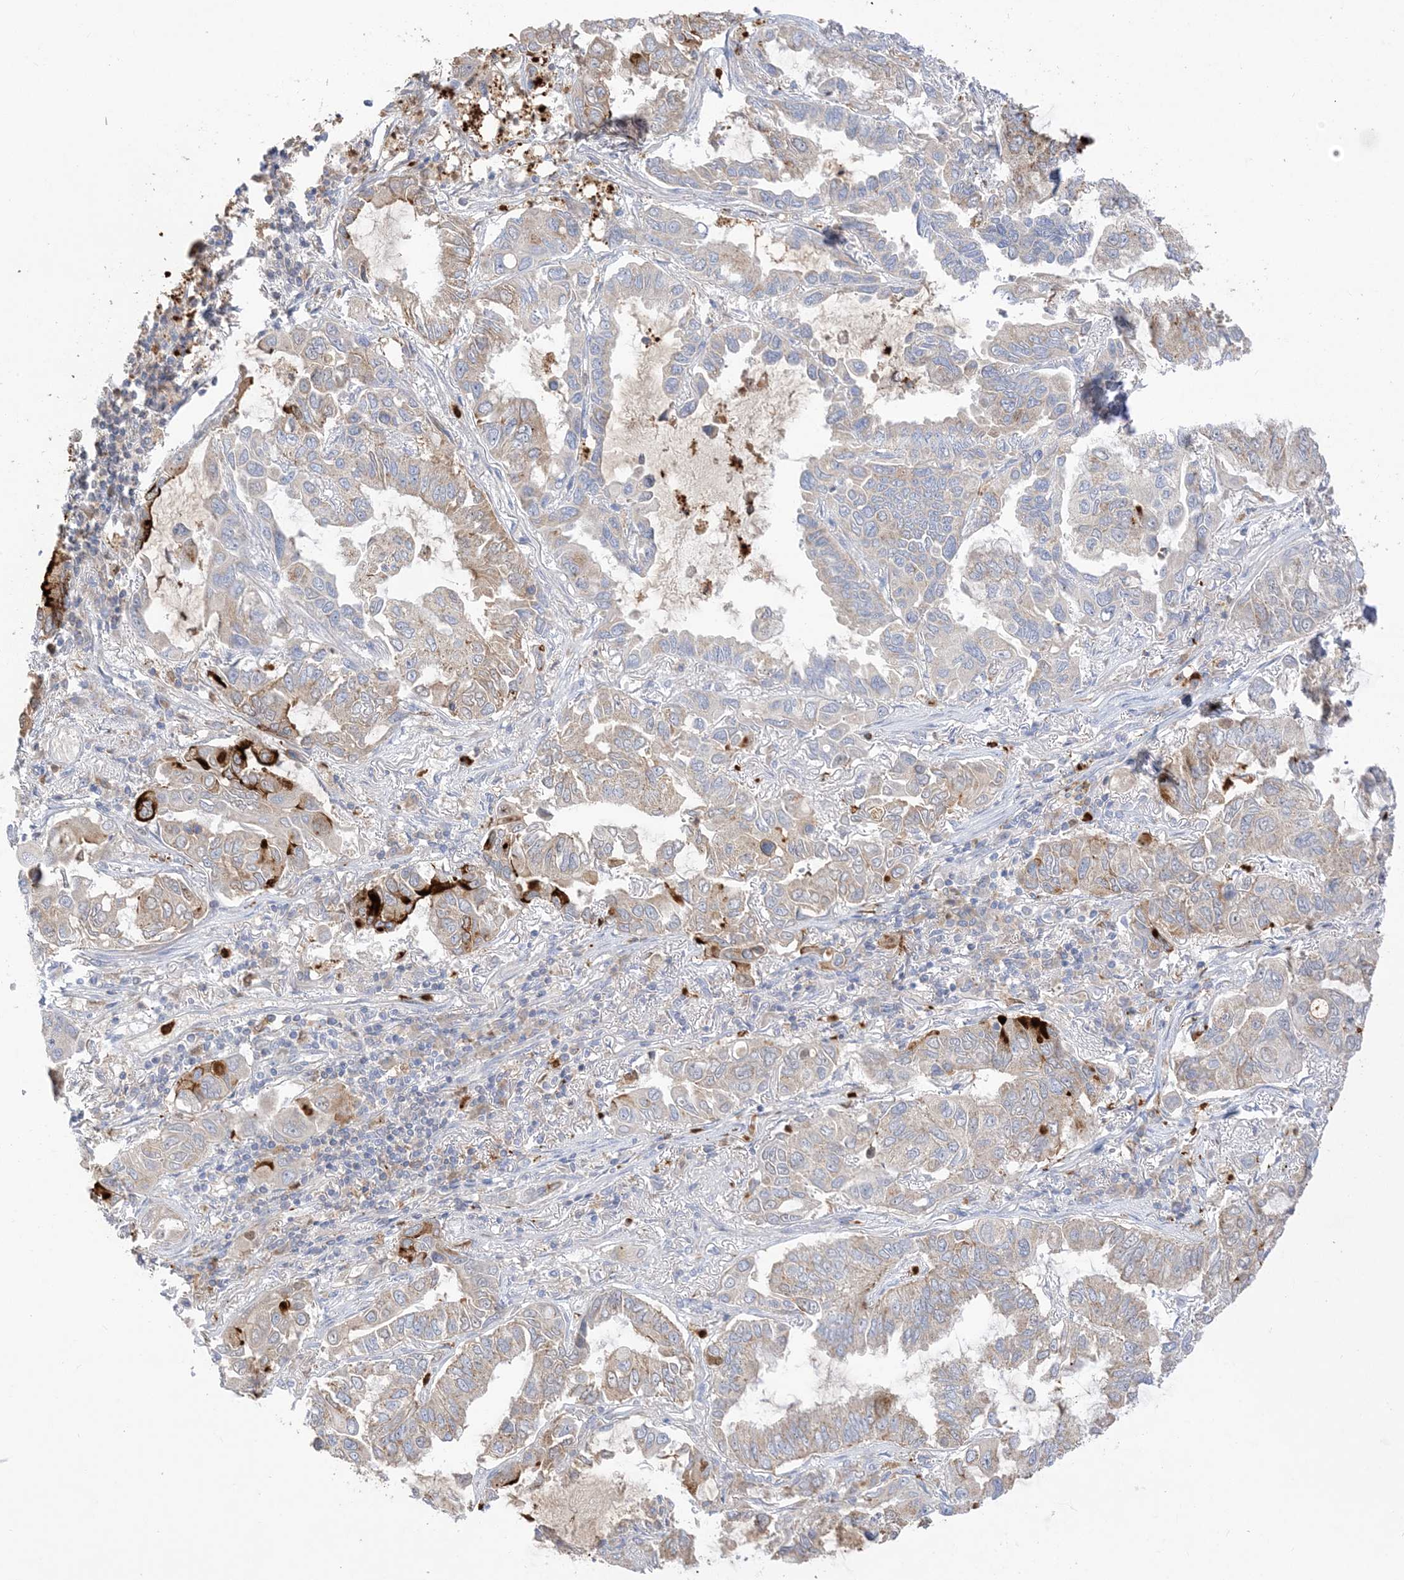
{"staining": {"intensity": "weak", "quantity": "25%-75%", "location": "cytoplasmic/membranous"}, "tissue": "lung cancer", "cell_type": "Tumor cells", "image_type": "cancer", "snomed": [{"axis": "morphology", "description": "Adenocarcinoma, NOS"}, {"axis": "topography", "description": "Lung"}], "caption": "Weak cytoplasmic/membranous protein staining is seen in about 25%-75% of tumor cells in lung cancer. The staining was performed using DAB, with brown indicating positive protein expression. Nuclei are stained blue with hematoxylin.", "gene": "DPP9", "patient": {"sex": "male", "age": 64}}